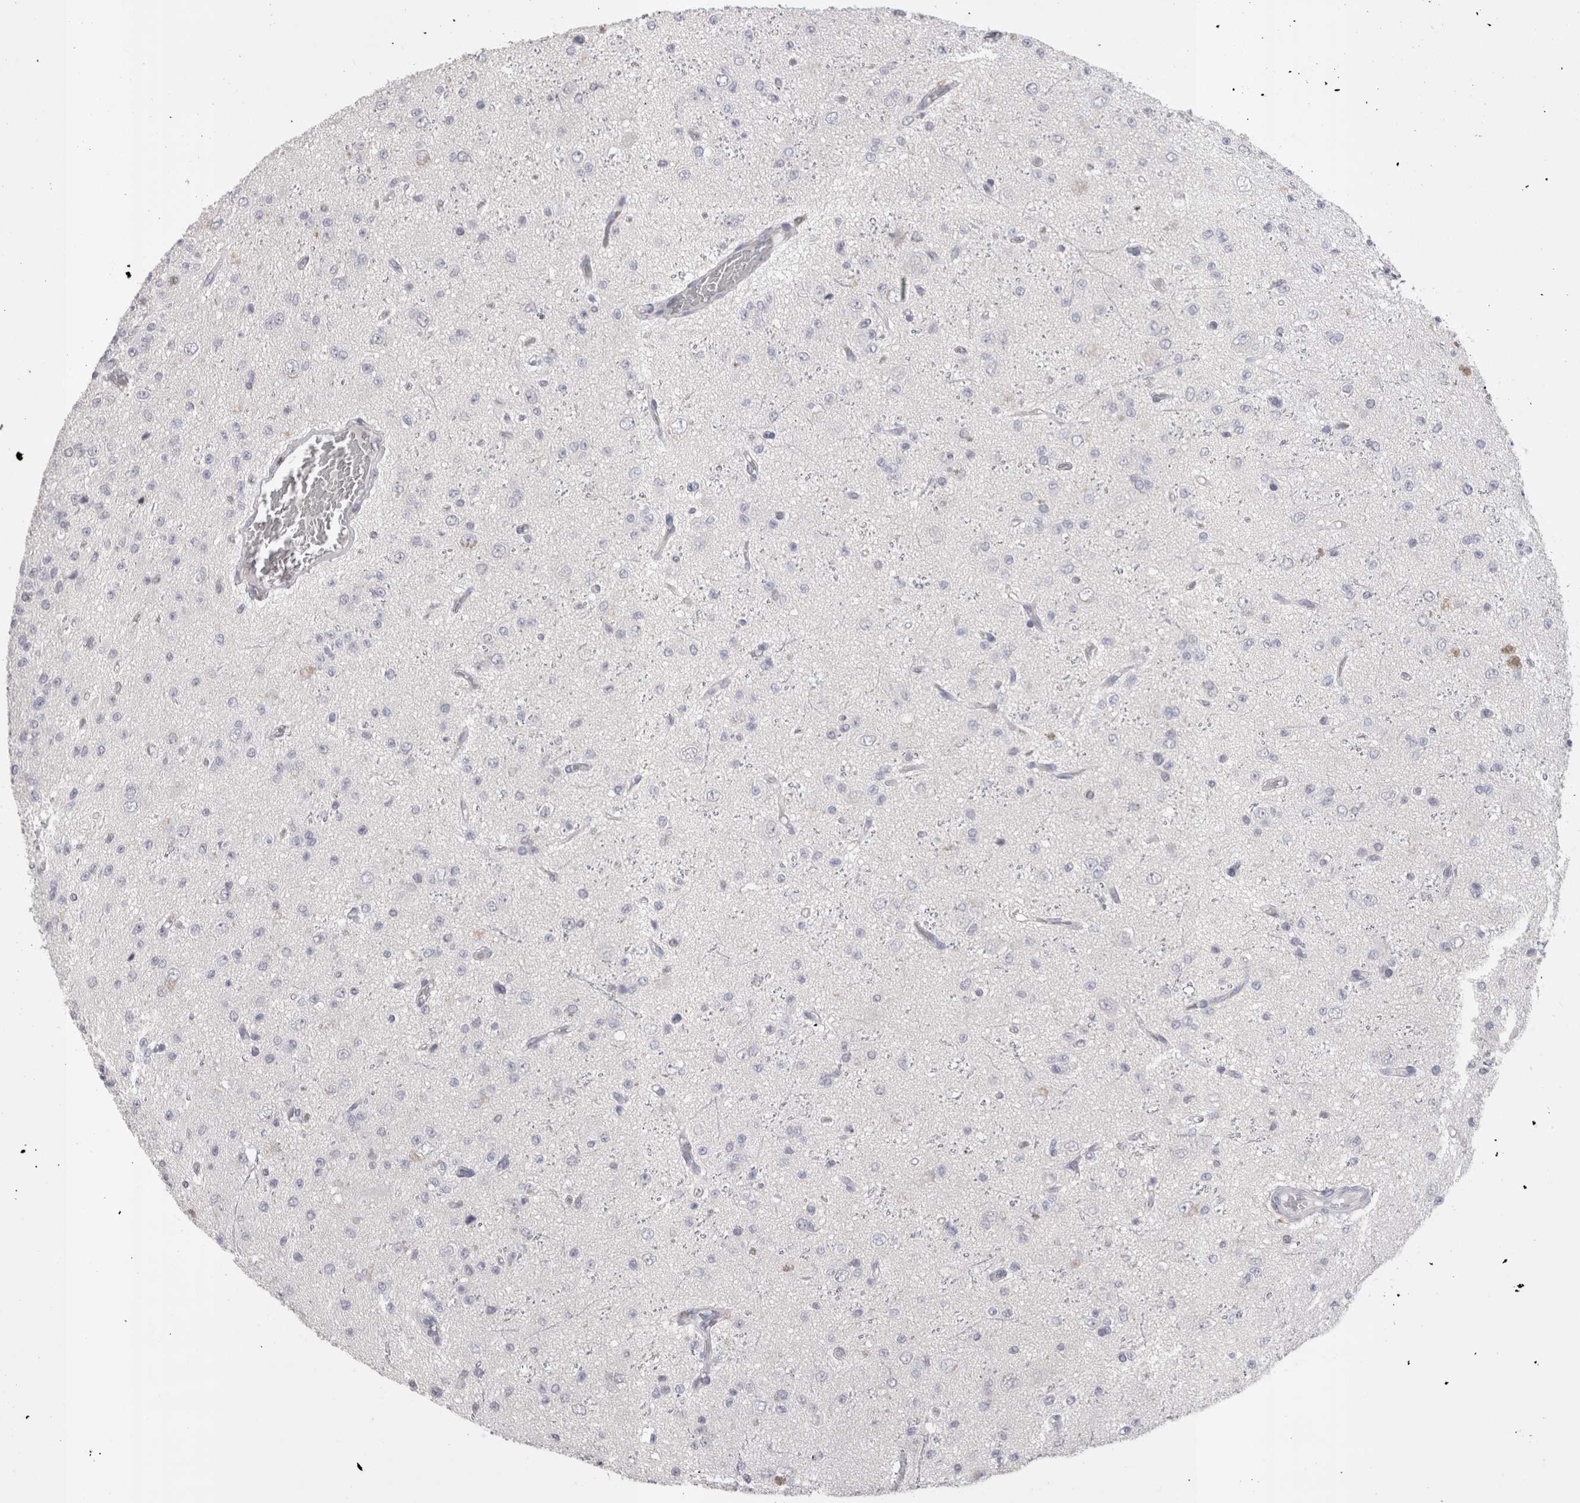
{"staining": {"intensity": "negative", "quantity": "none", "location": "none"}, "tissue": "glioma", "cell_type": "Tumor cells", "image_type": "cancer", "snomed": [{"axis": "morphology", "description": "Glioma, malignant, High grade"}, {"axis": "topography", "description": "pancreas cauda"}], "caption": "Immunohistochemistry of malignant glioma (high-grade) exhibits no positivity in tumor cells.", "gene": "SUCNR1", "patient": {"sex": "male", "age": 60}}